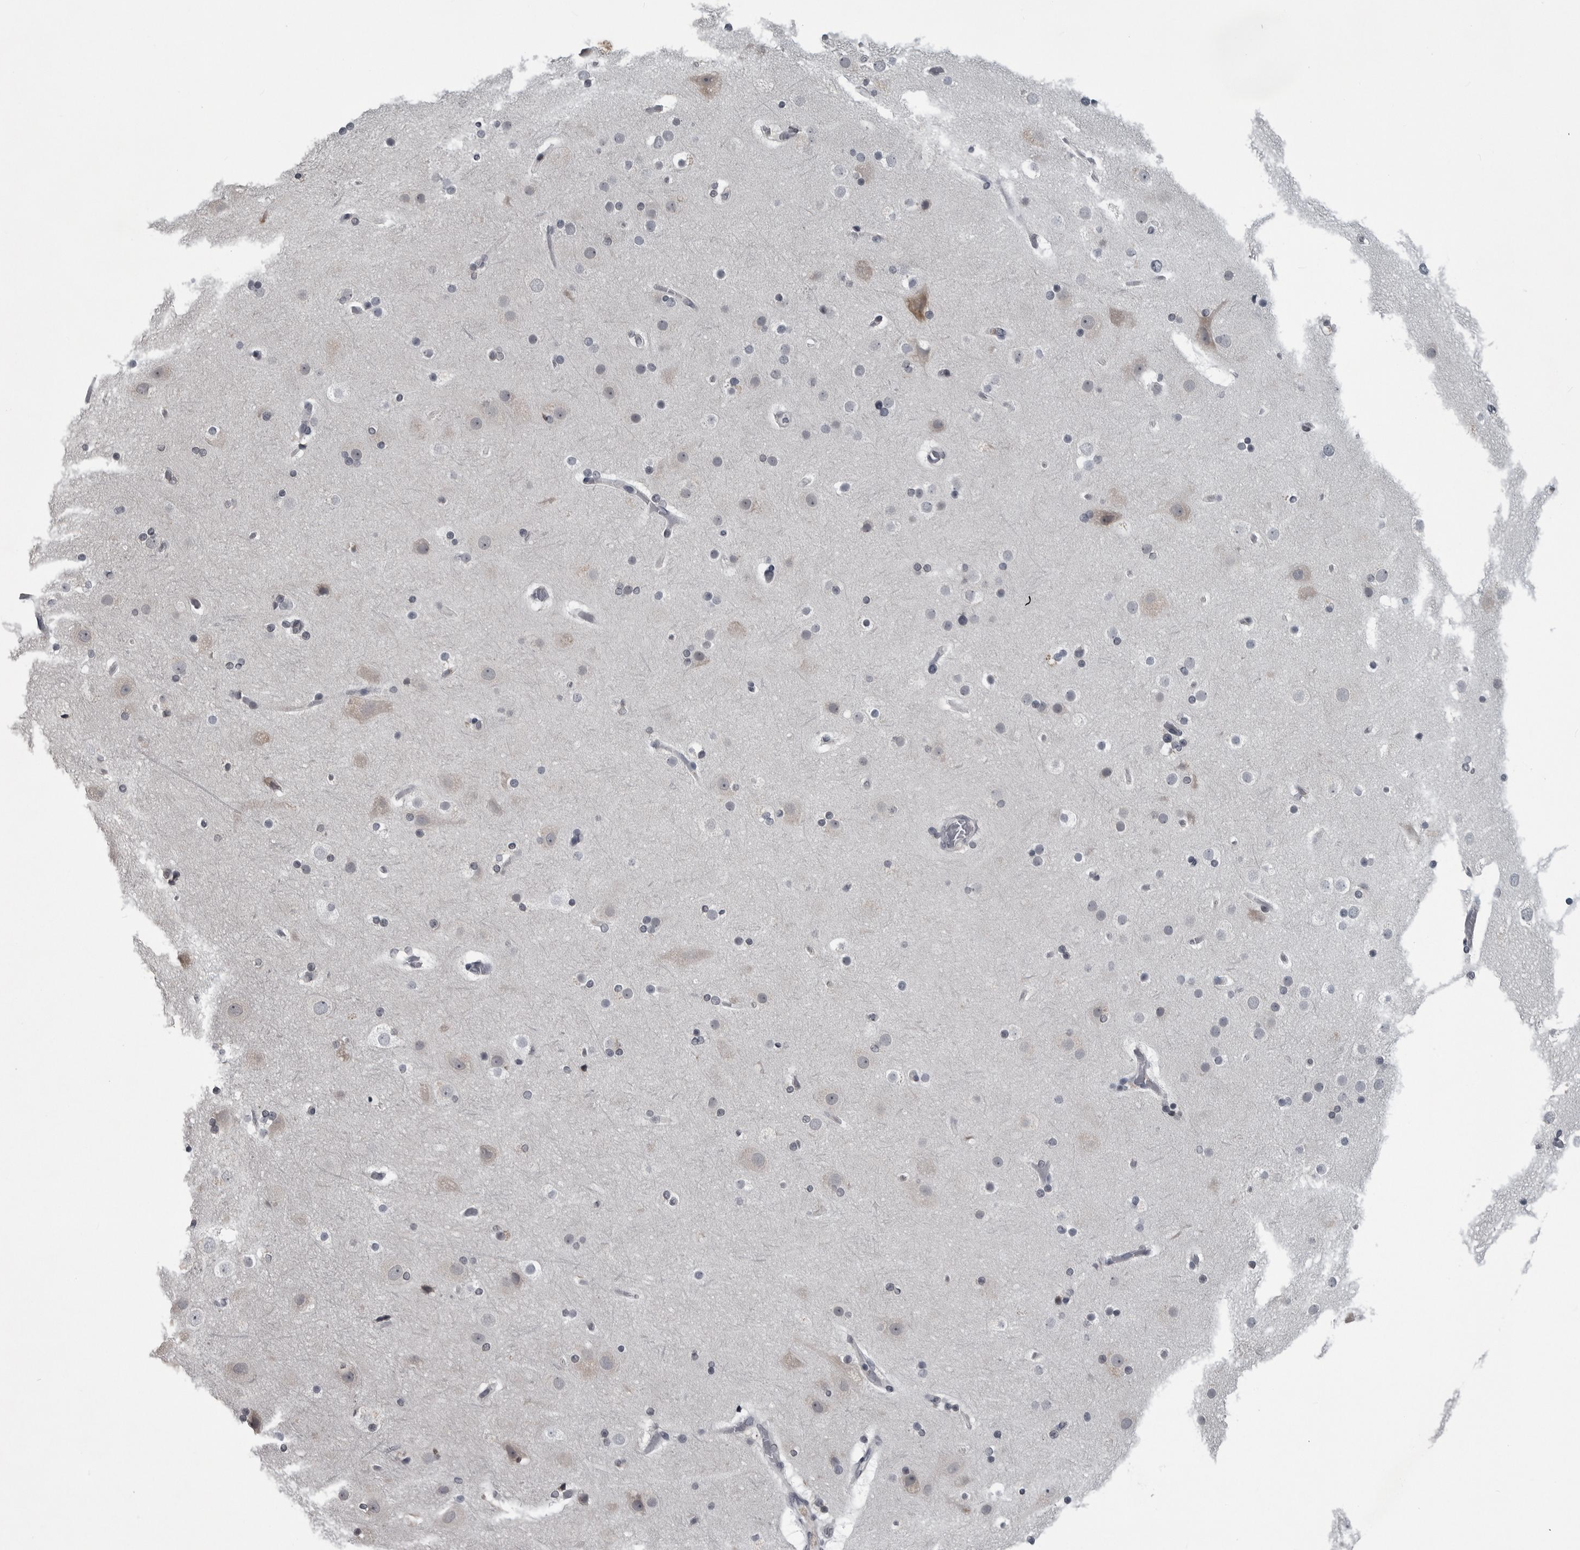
{"staining": {"intensity": "negative", "quantity": "none", "location": "none"}, "tissue": "cerebral cortex", "cell_type": "Endothelial cells", "image_type": "normal", "snomed": [{"axis": "morphology", "description": "Normal tissue, NOS"}, {"axis": "topography", "description": "Cerebral cortex"}], "caption": "The micrograph shows no significant positivity in endothelial cells of cerebral cortex.", "gene": "LYSMD1", "patient": {"sex": "male", "age": 57}}